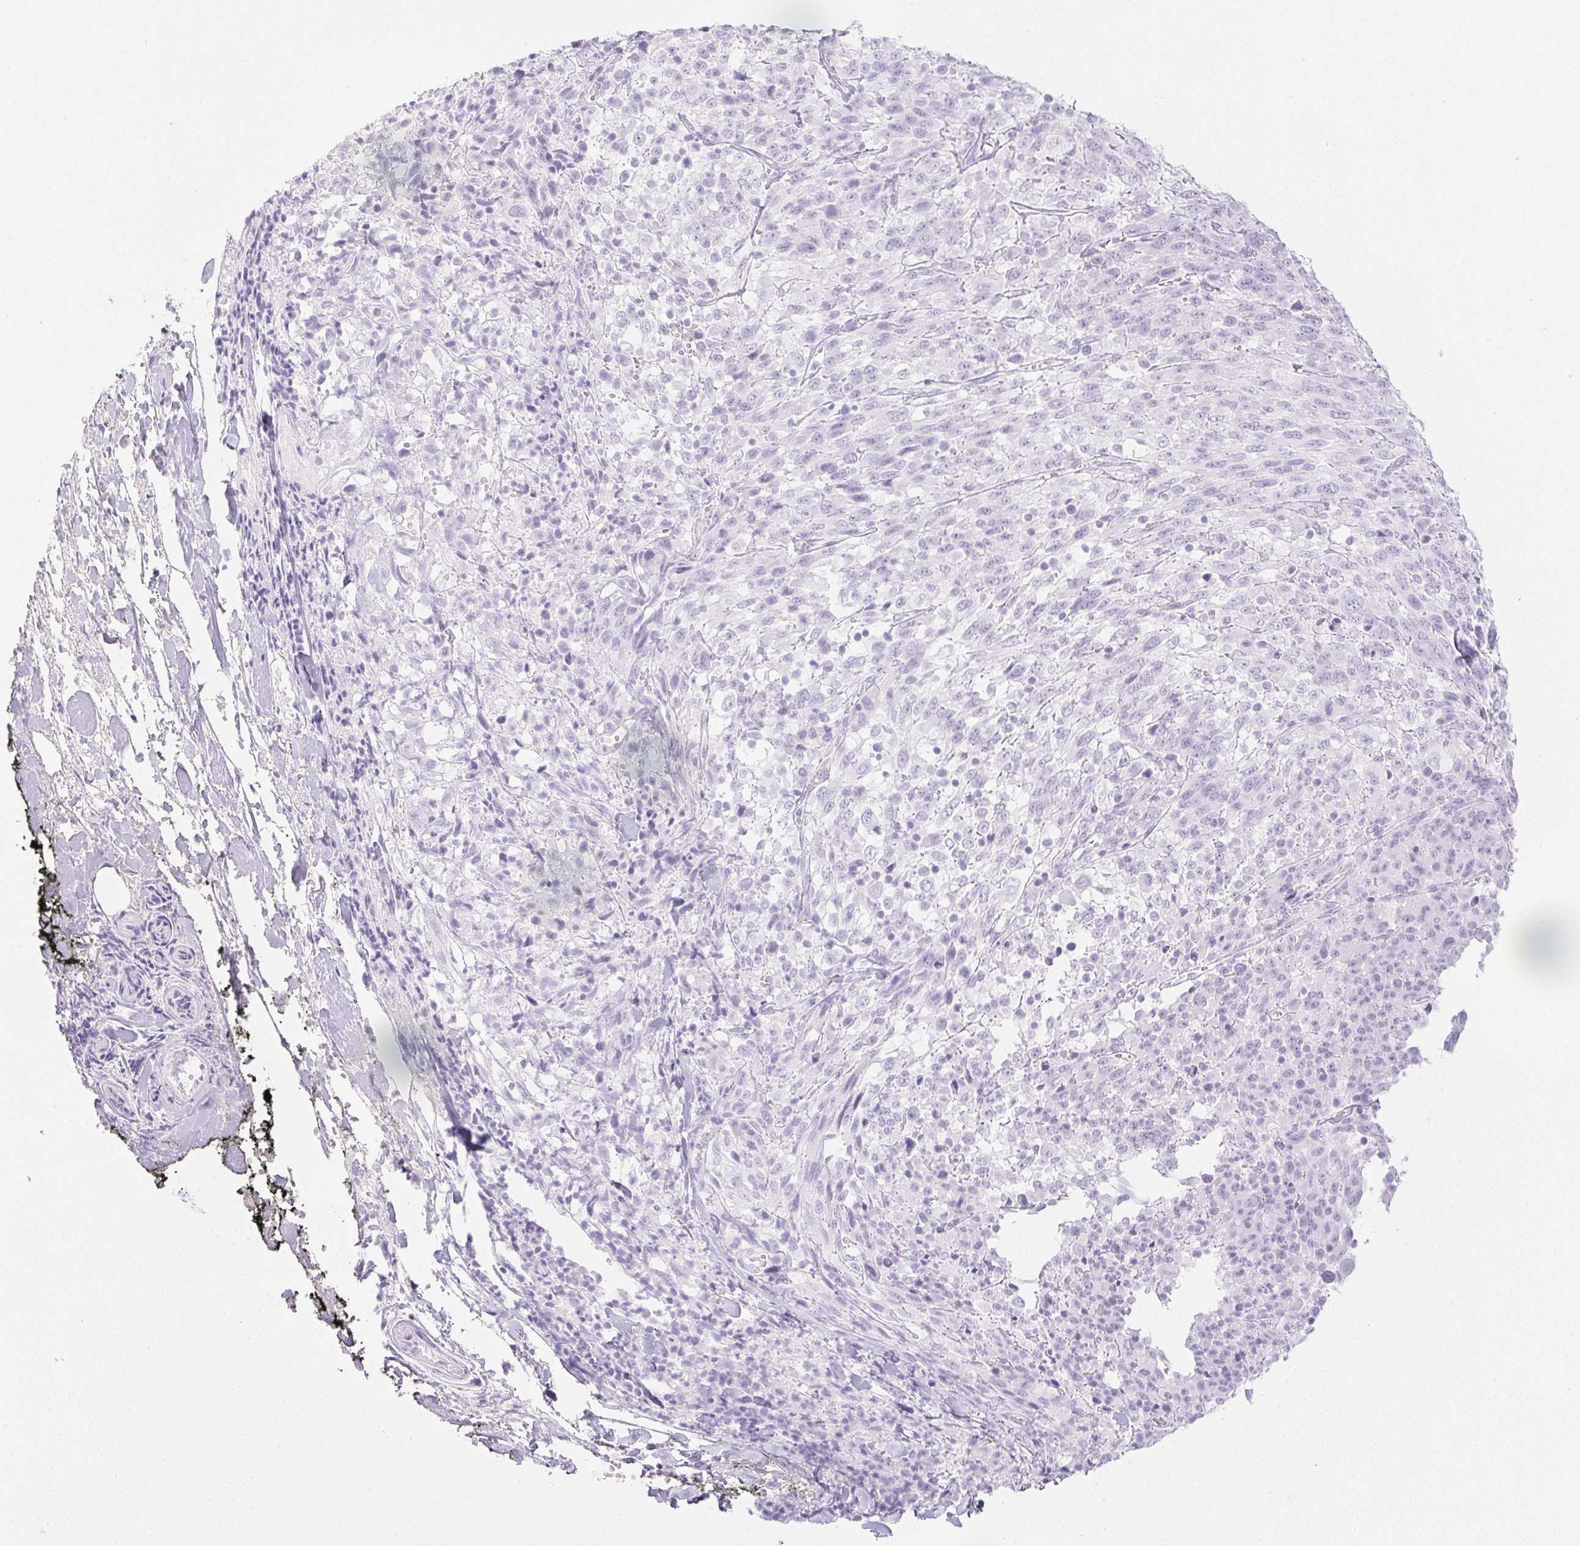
{"staining": {"intensity": "negative", "quantity": "none", "location": "none"}, "tissue": "melanoma", "cell_type": "Tumor cells", "image_type": "cancer", "snomed": [{"axis": "morphology", "description": "Malignant melanoma, NOS"}, {"axis": "topography", "description": "Skin"}], "caption": "An immunohistochemistry image of malignant melanoma is shown. There is no staining in tumor cells of malignant melanoma.", "gene": "PI3", "patient": {"sex": "female", "age": 91}}